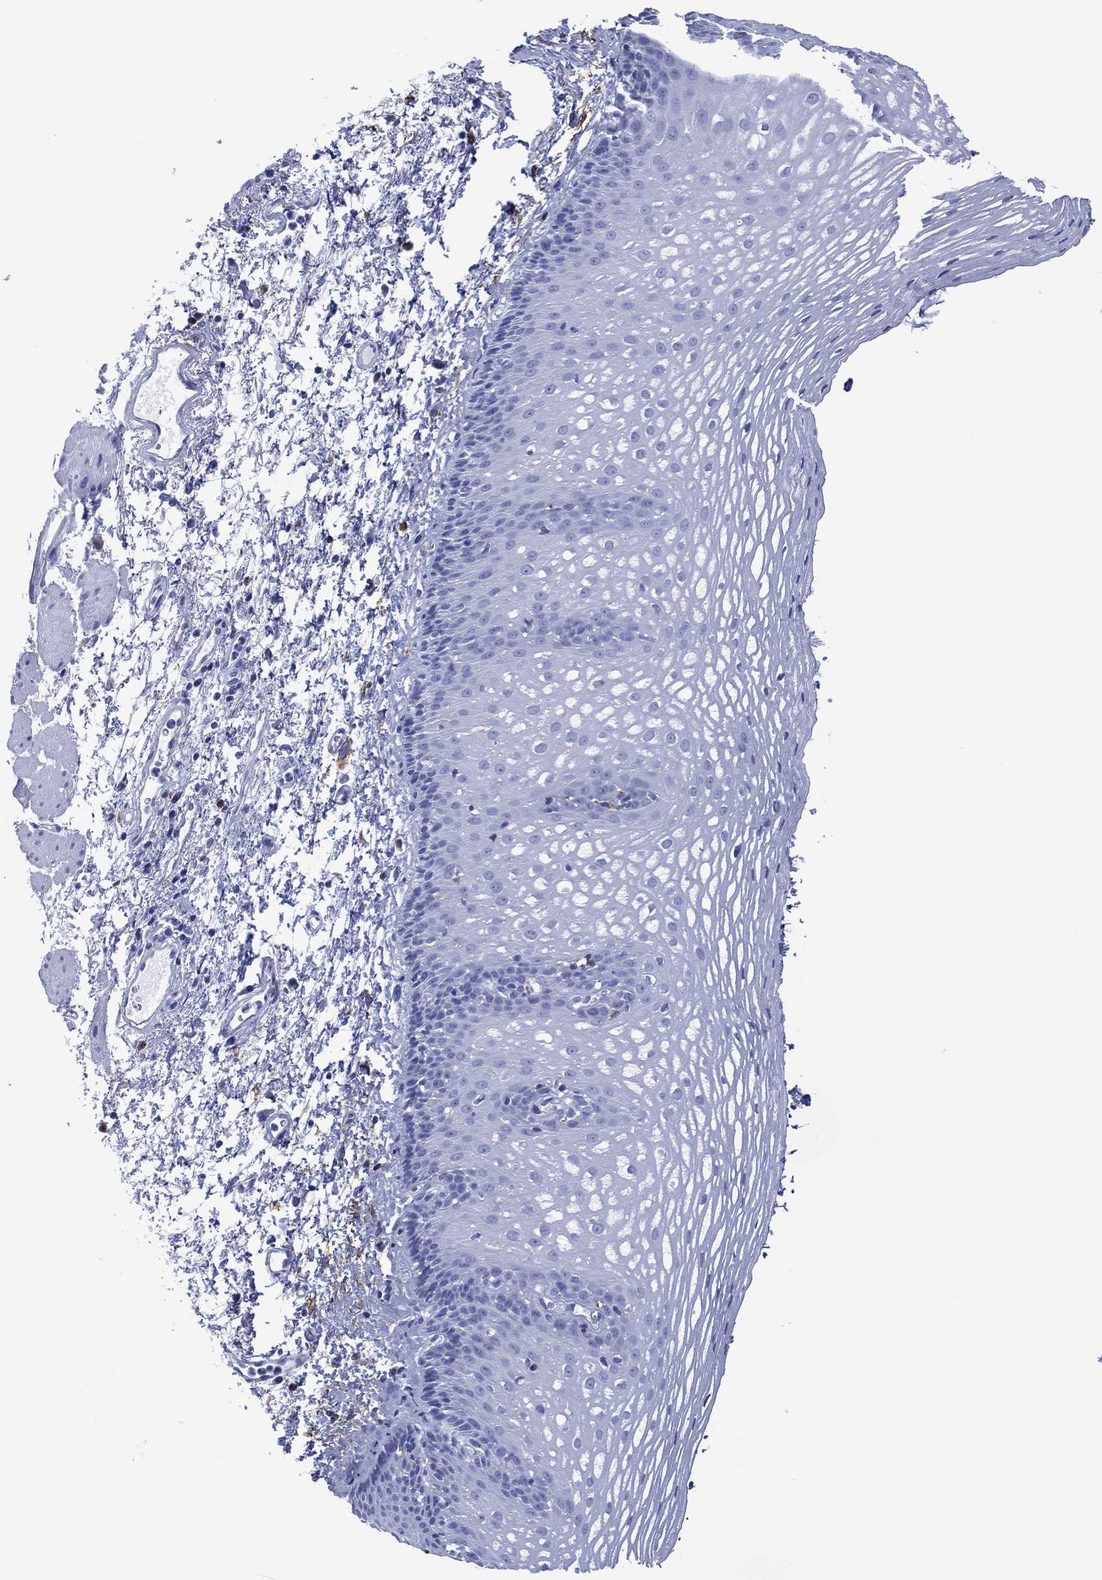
{"staining": {"intensity": "negative", "quantity": "none", "location": "none"}, "tissue": "esophagus", "cell_type": "Squamous epithelial cells", "image_type": "normal", "snomed": [{"axis": "morphology", "description": "Normal tissue, NOS"}, {"axis": "topography", "description": "Esophagus"}], "caption": "Immunohistochemistry image of unremarkable esophagus: human esophagus stained with DAB exhibits no significant protein positivity in squamous epithelial cells.", "gene": "DPP4", "patient": {"sex": "male", "age": 76}}